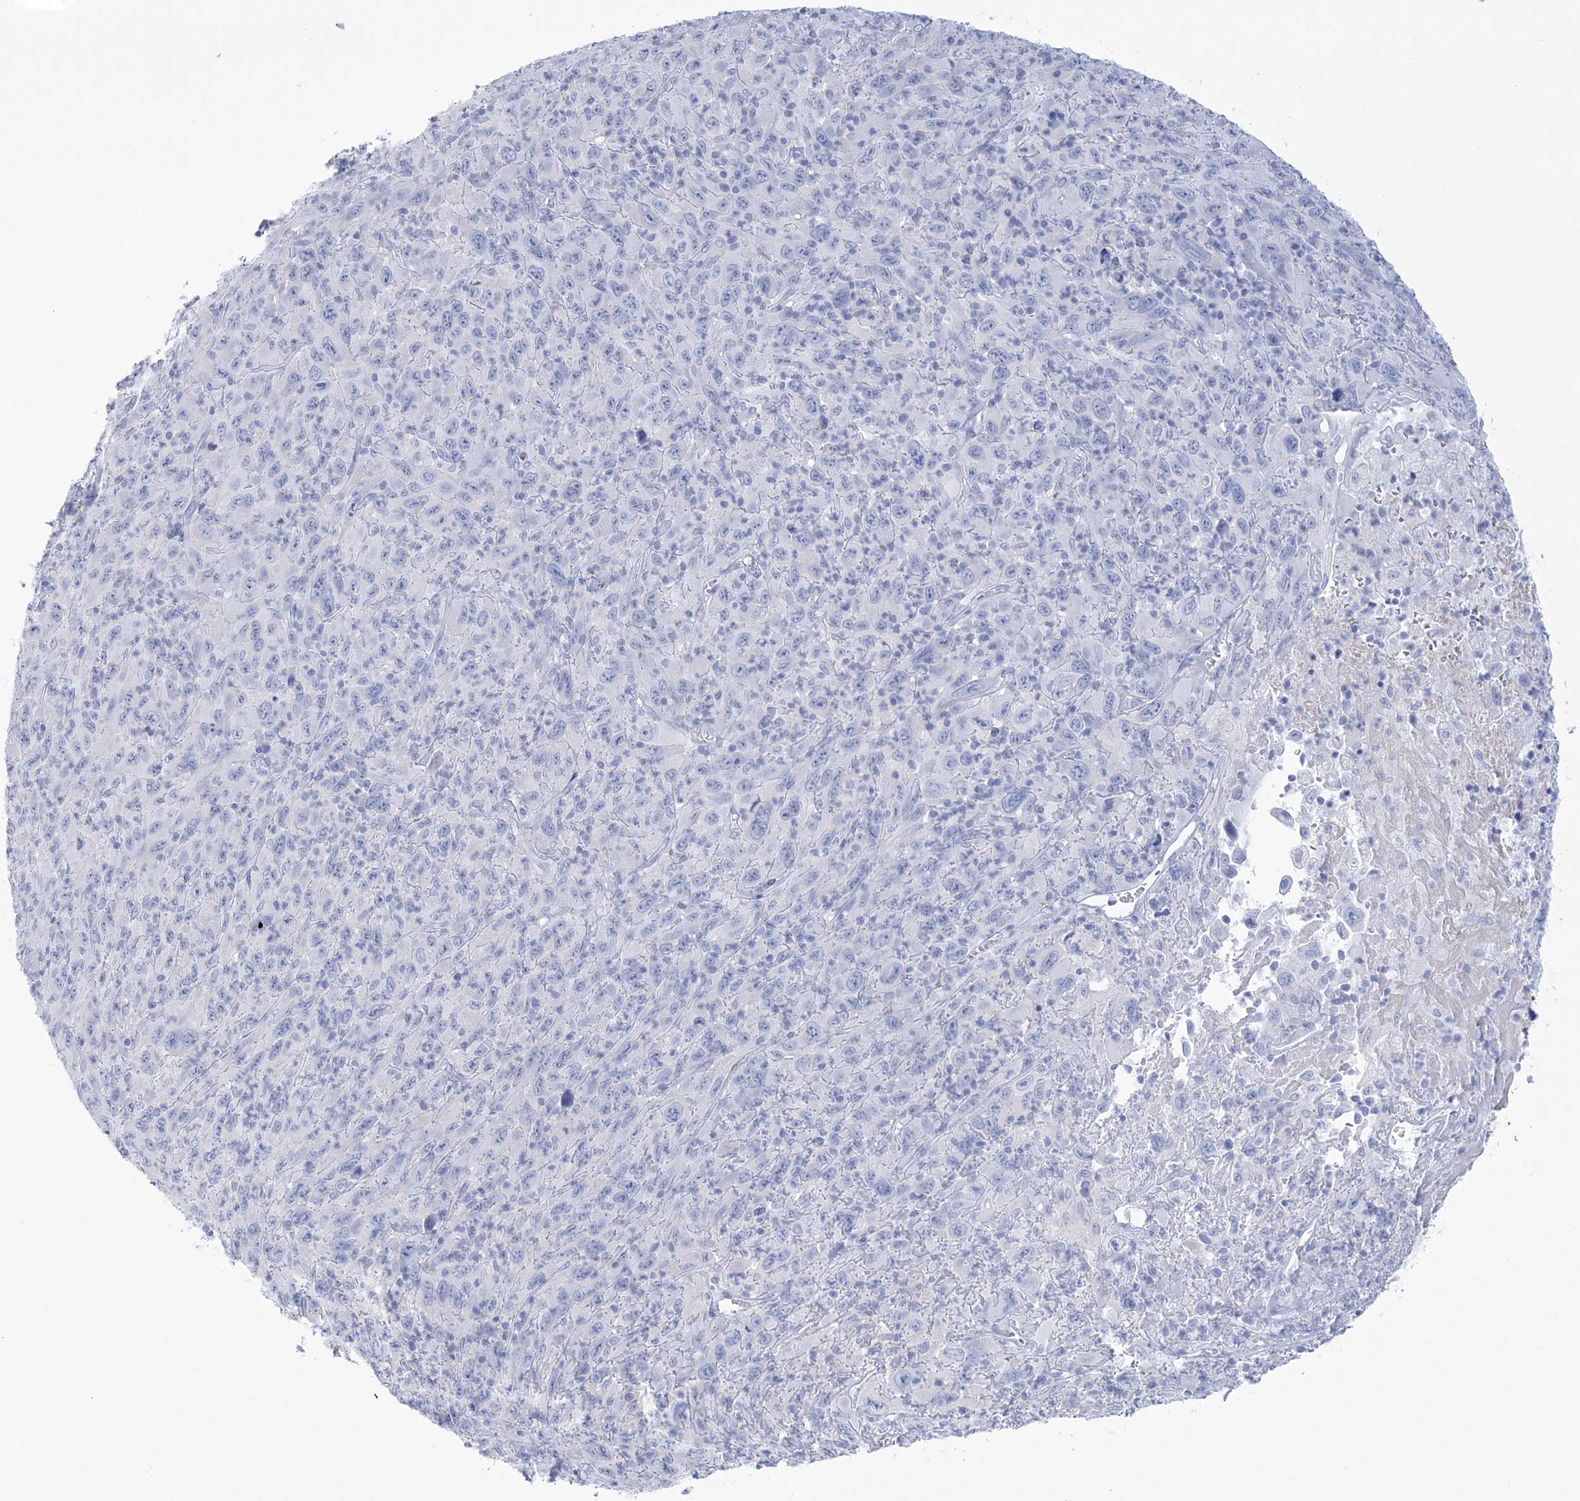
{"staining": {"intensity": "negative", "quantity": "none", "location": "none"}, "tissue": "melanoma", "cell_type": "Tumor cells", "image_type": "cancer", "snomed": [{"axis": "morphology", "description": "Malignant melanoma, Metastatic site"}, {"axis": "topography", "description": "Skin"}], "caption": "An immunohistochemistry (IHC) histopathology image of malignant melanoma (metastatic site) is shown. There is no staining in tumor cells of malignant melanoma (metastatic site).", "gene": "RBP2", "patient": {"sex": "female", "age": 56}}